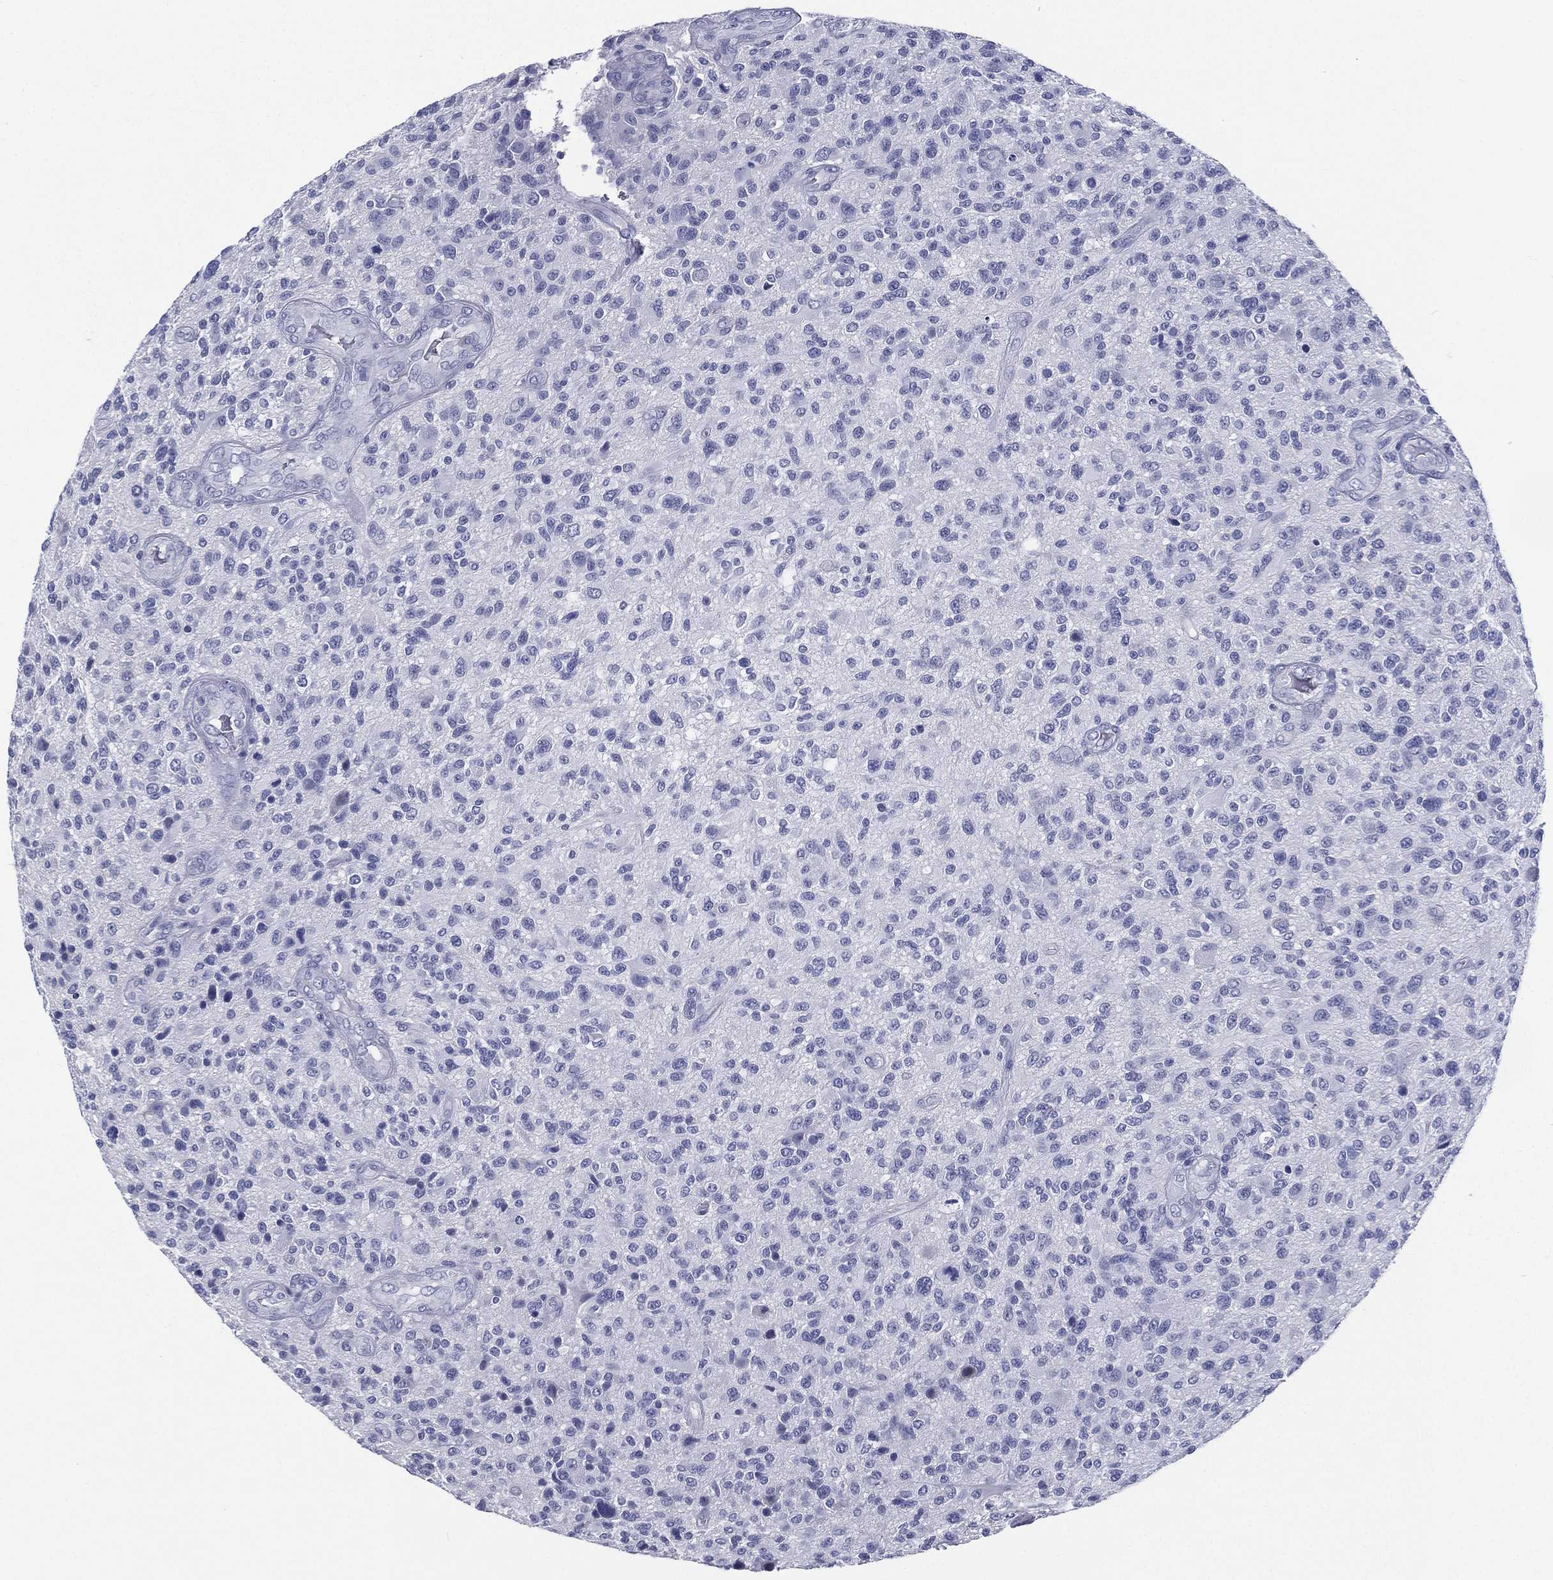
{"staining": {"intensity": "negative", "quantity": "none", "location": "none"}, "tissue": "glioma", "cell_type": "Tumor cells", "image_type": "cancer", "snomed": [{"axis": "morphology", "description": "Glioma, malignant, High grade"}, {"axis": "topography", "description": "Brain"}], "caption": "Immunohistochemical staining of glioma exhibits no significant positivity in tumor cells.", "gene": "RSPH4A", "patient": {"sex": "male", "age": 47}}